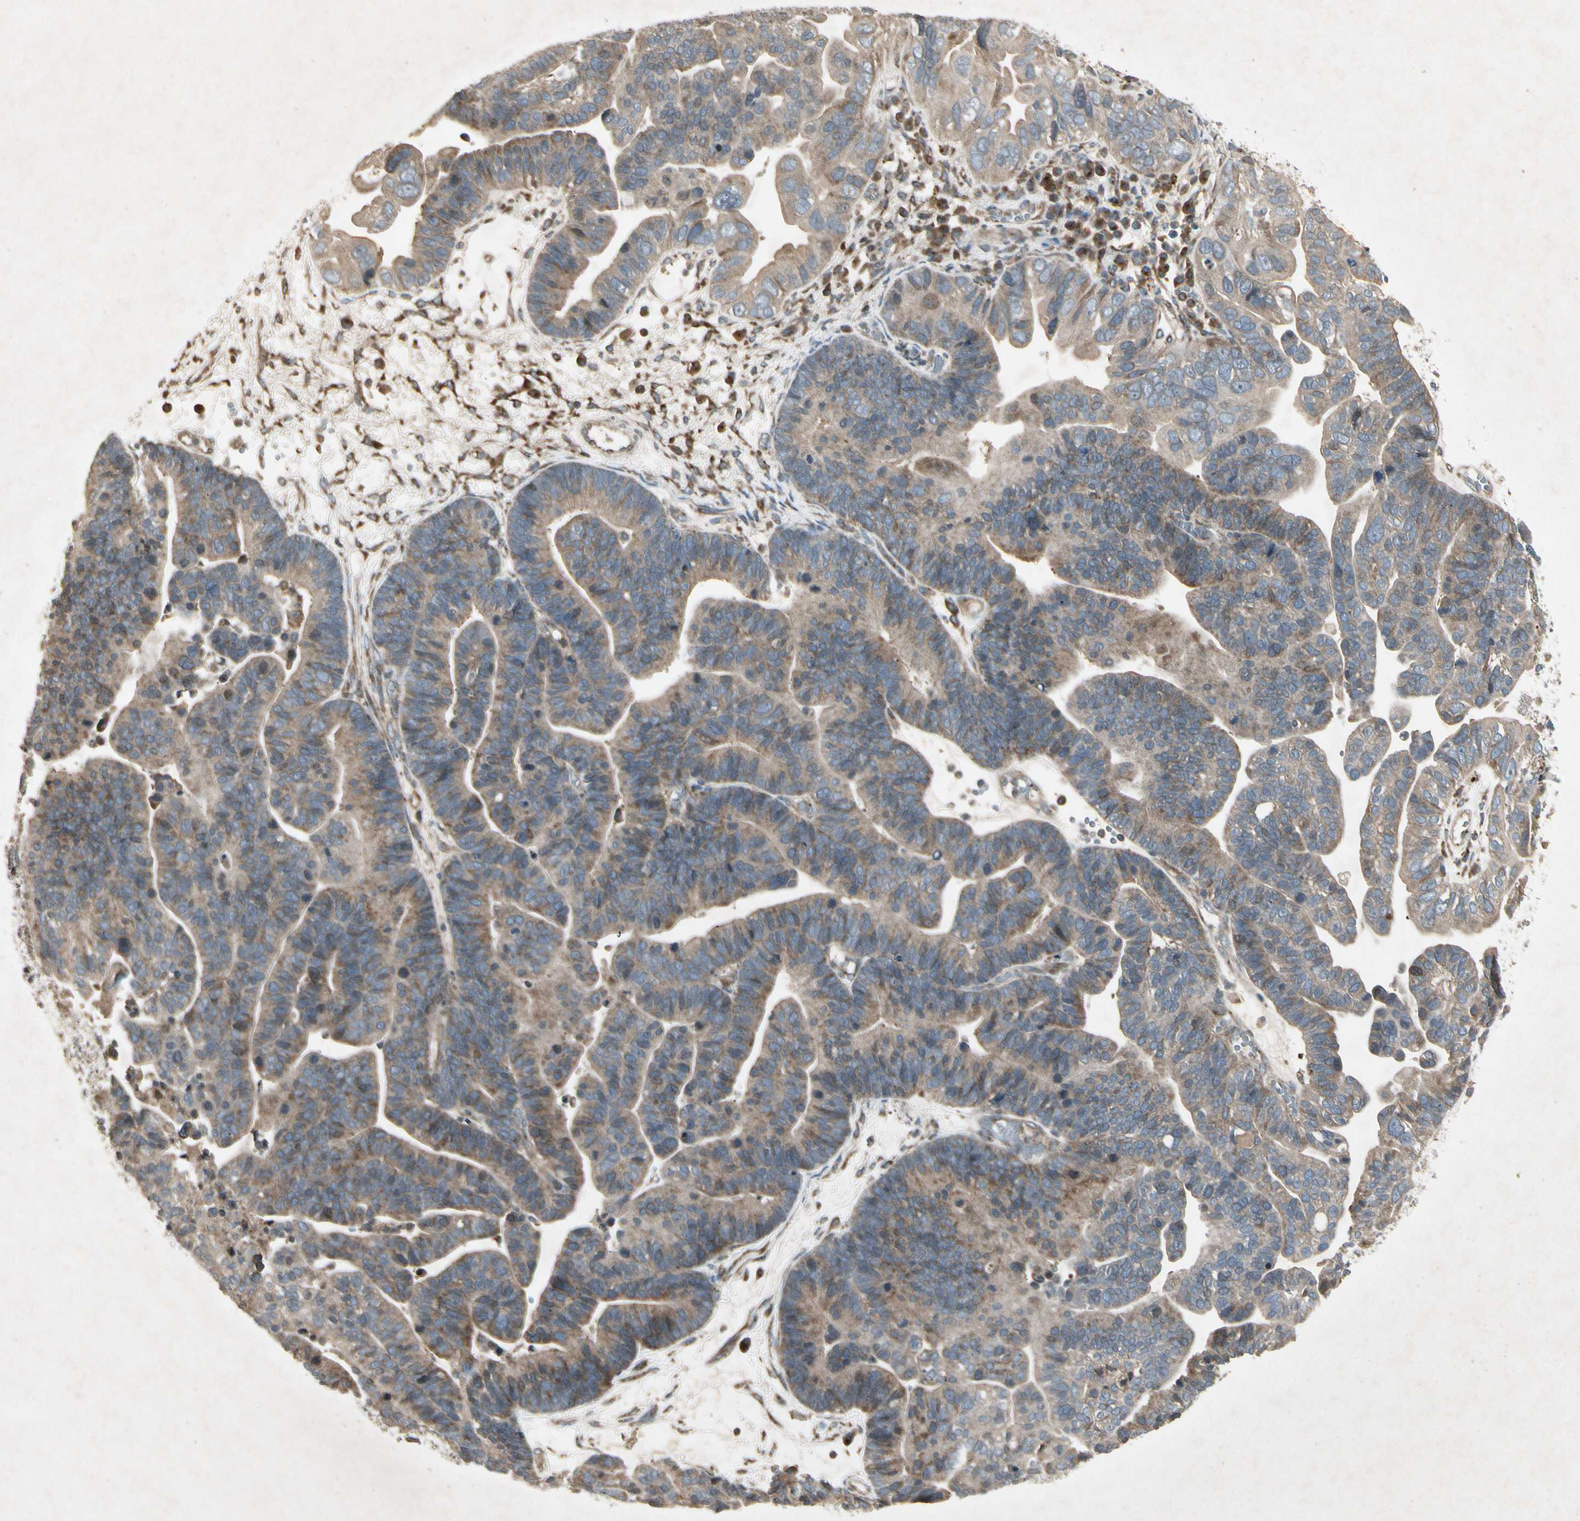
{"staining": {"intensity": "weak", "quantity": ">75%", "location": "cytoplasmic/membranous"}, "tissue": "ovarian cancer", "cell_type": "Tumor cells", "image_type": "cancer", "snomed": [{"axis": "morphology", "description": "Cystadenocarcinoma, serous, NOS"}, {"axis": "topography", "description": "Ovary"}], "caption": "Immunohistochemical staining of ovarian serous cystadenocarcinoma demonstrates low levels of weak cytoplasmic/membranous protein positivity in approximately >75% of tumor cells.", "gene": "TEK", "patient": {"sex": "female", "age": 56}}